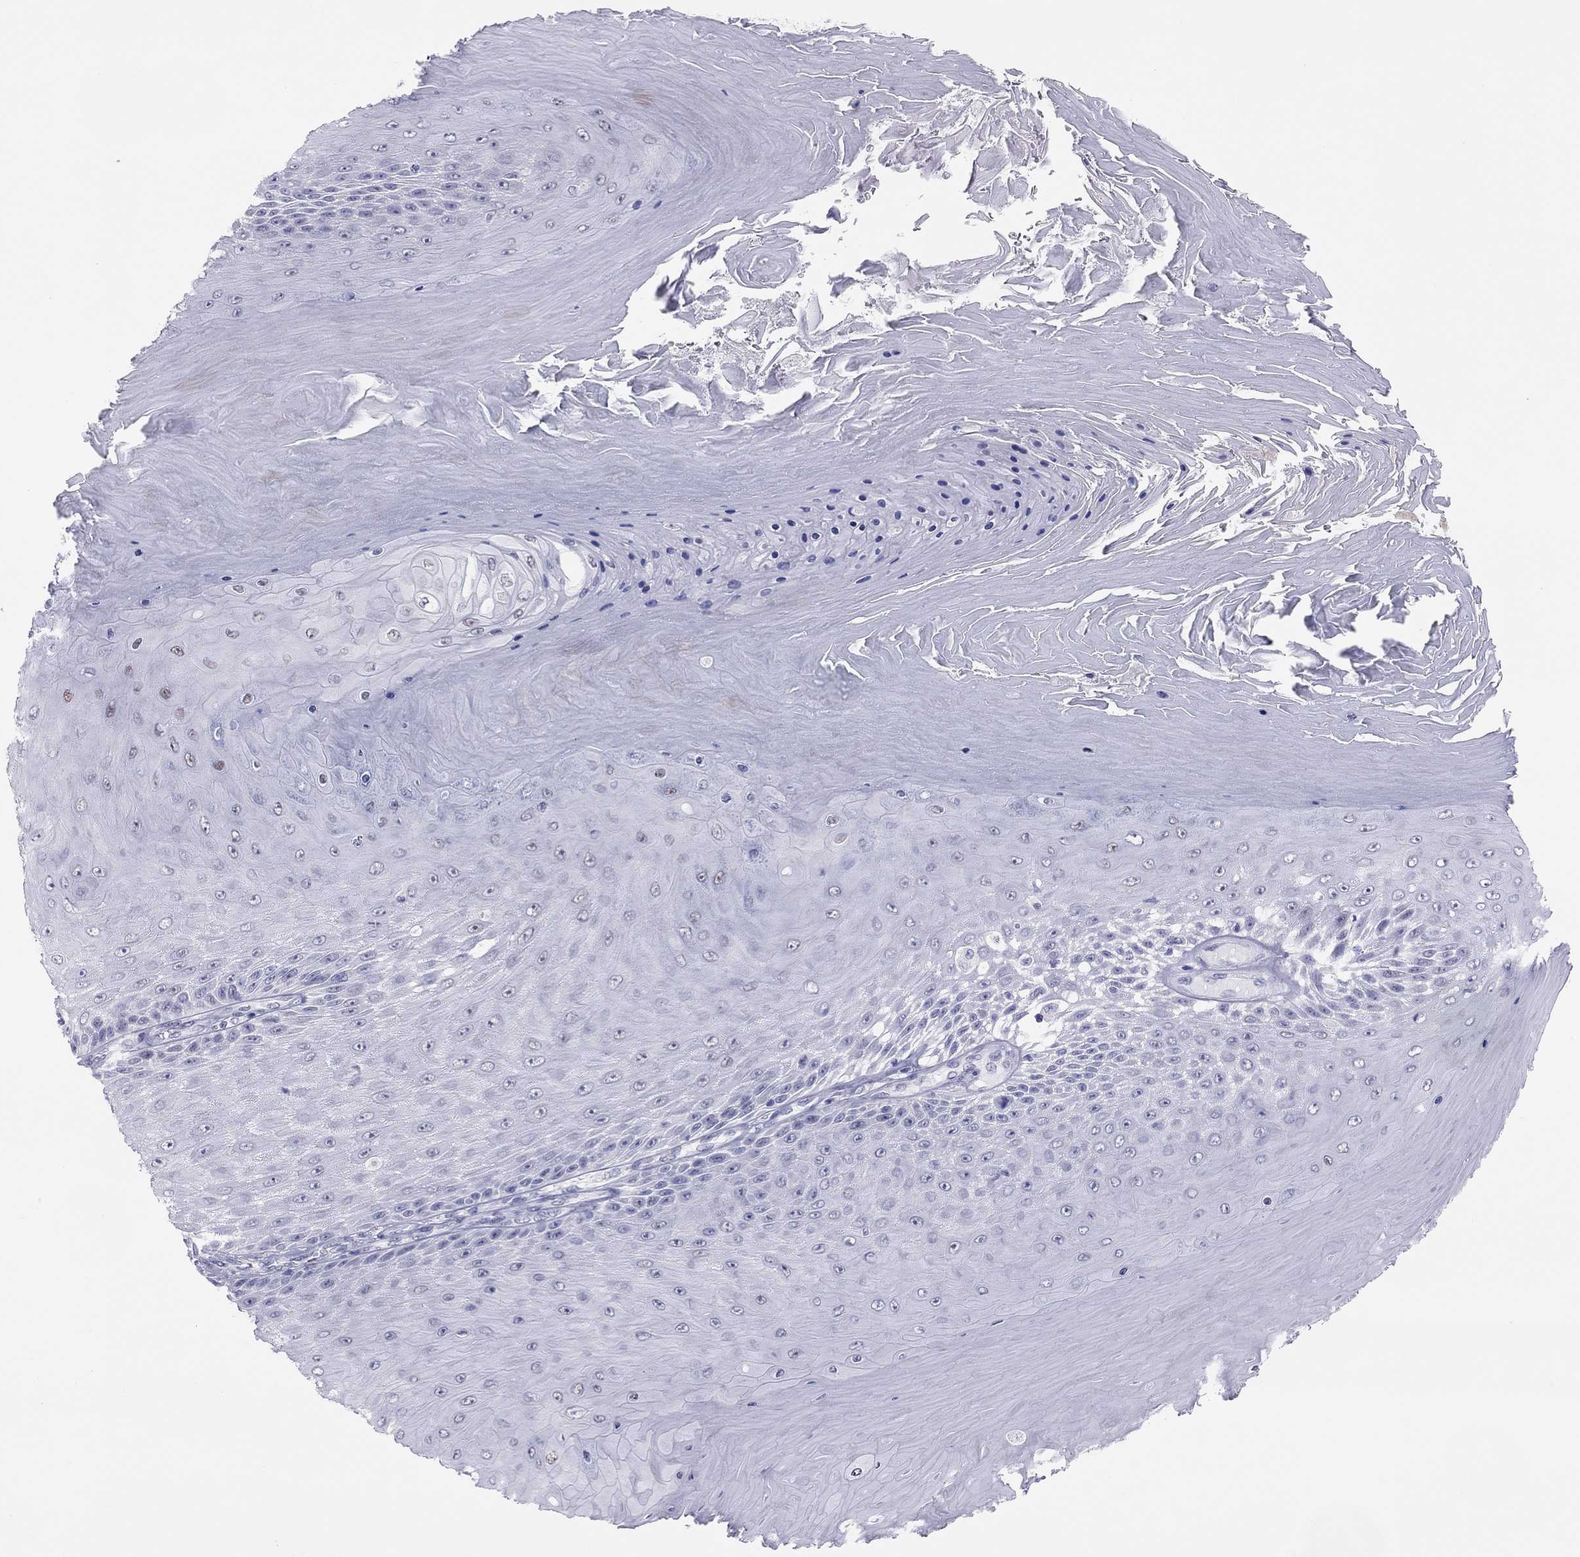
{"staining": {"intensity": "negative", "quantity": "none", "location": "none"}, "tissue": "skin cancer", "cell_type": "Tumor cells", "image_type": "cancer", "snomed": [{"axis": "morphology", "description": "Squamous cell carcinoma, NOS"}, {"axis": "topography", "description": "Skin"}], "caption": "Immunohistochemistry photomicrograph of neoplastic tissue: human skin cancer (squamous cell carcinoma) stained with DAB demonstrates no significant protein staining in tumor cells.", "gene": "PHOX2A", "patient": {"sex": "male", "age": 62}}